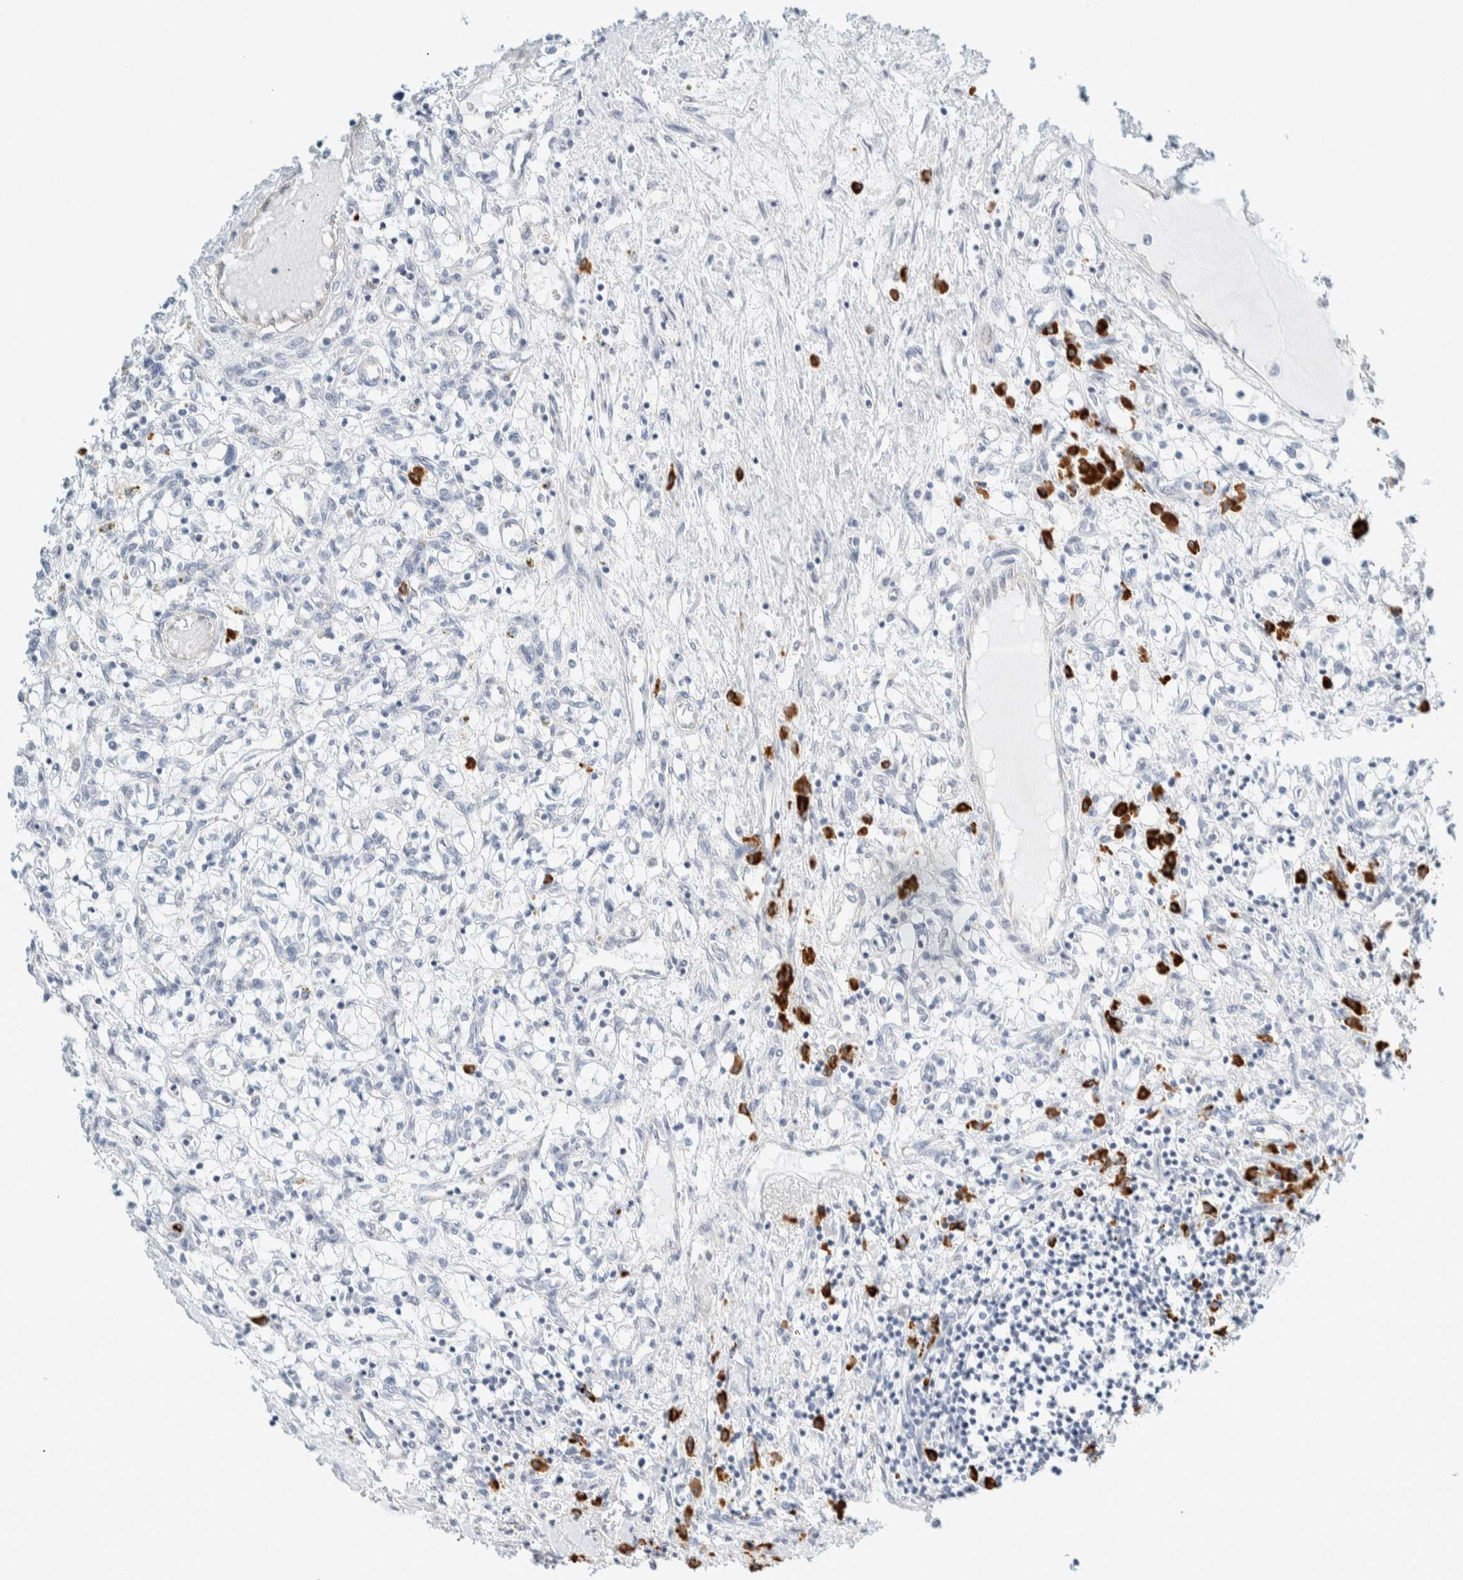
{"staining": {"intensity": "negative", "quantity": "none", "location": "none"}, "tissue": "renal cancer", "cell_type": "Tumor cells", "image_type": "cancer", "snomed": [{"axis": "morphology", "description": "Adenocarcinoma, NOS"}, {"axis": "topography", "description": "Kidney"}], "caption": "This is a histopathology image of IHC staining of renal adenocarcinoma, which shows no positivity in tumor cells.", "gene": "ARHGAP27", "patient": {"sex": "male", "age": 68}}